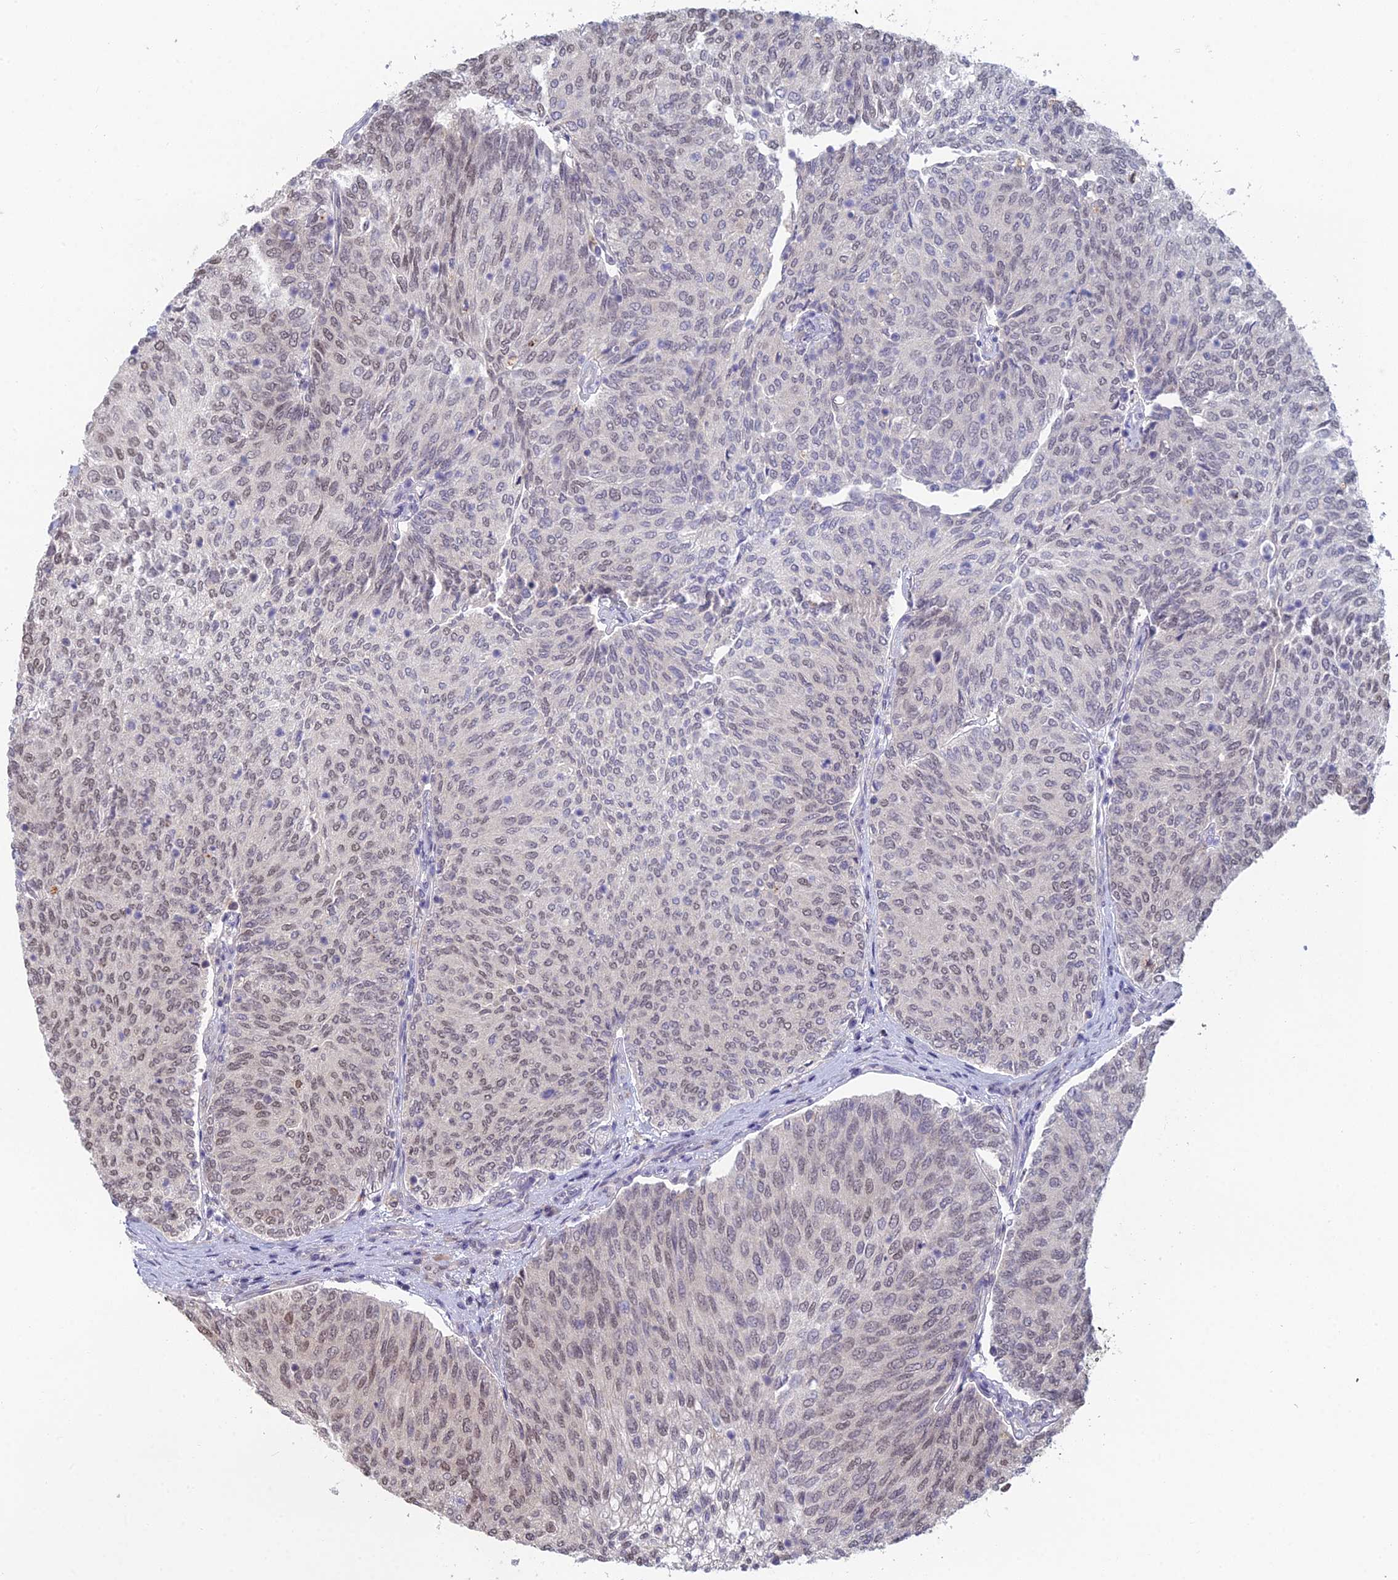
{"staining": {"intensity": "weak", "quantity": "25%-75%", "location": "nuclear"}, "tissue": "urothelial cancer", "cell_type": "Tumor cells", "image_type": "cancer", "snomed": [{"axis": "morphology", "description": "Urothelial carcinoma, High grade"}, {"axis": "topography", "description": "Urinary bladder"}], "caption": "The photomicrograph reveals a brown stain indicating the presence of a protein in the nuclear of tumor cells in urothelial carcinoma (high-grade). The staining is performed using DAB (3,3'-diaminobenzidine) brown chromogen to label protein expression. The nuclei are counter-stained blue using hematoxylin.", "gene": "RANBP3", "patient": {"sex": "female", "age": 79}}